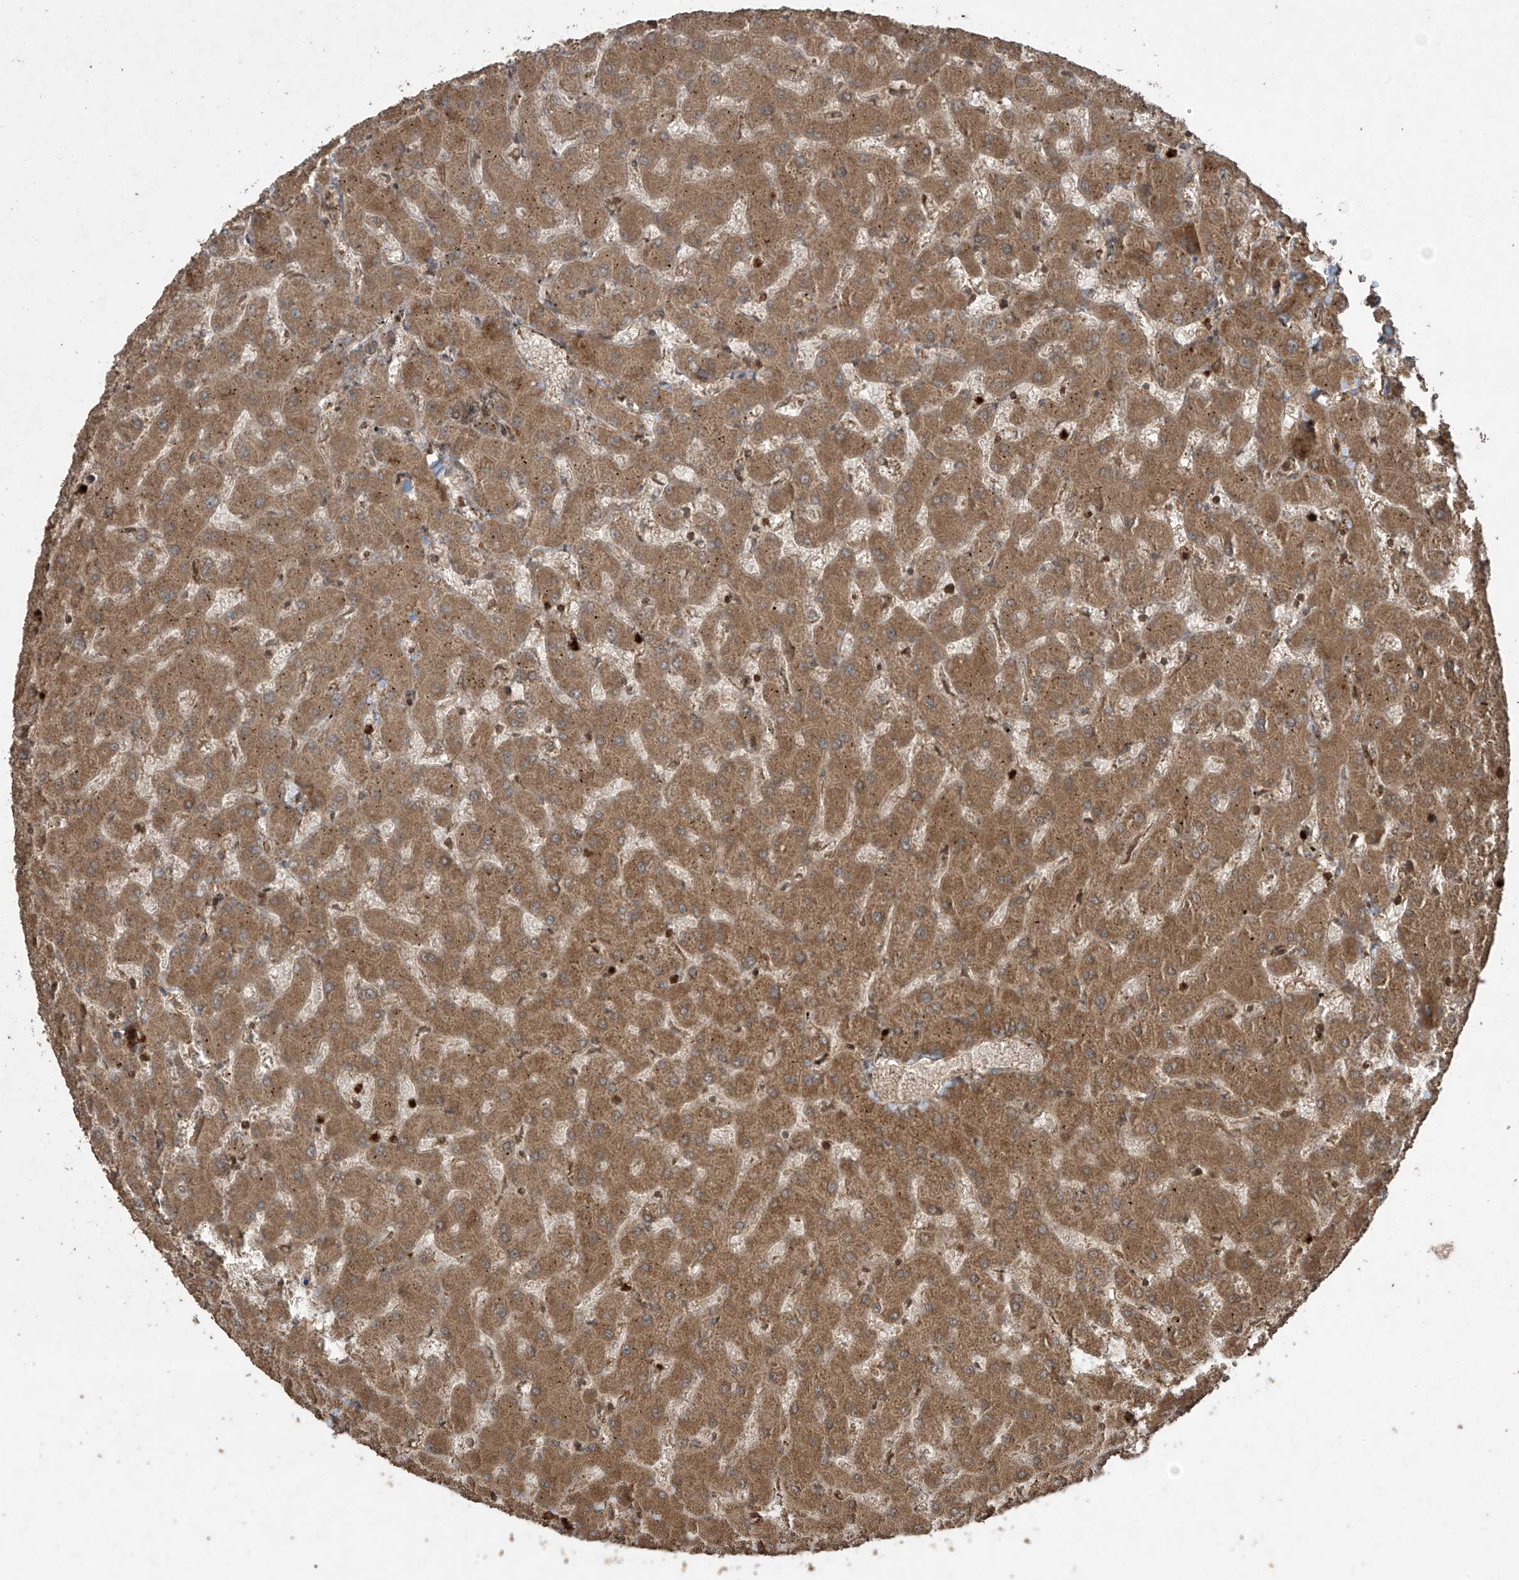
{"staining": {"intensity": "moderate", "quantity": ">75%", "location": "cytoplasmic/membranous"}, "tissue": "liver", "cell_type": "Cholangiocytes", "image_type": "normal", "snomed": [{"axis": "morphology", "description": "Normal tissue, NOS"}, {"axis": "topography", "description": "Liver"}], "caption": "A medium amount of moderate cytoplasmic/membranous positivity is present in about >75% of cholangiocytes in unremarkable liver.", "gene": "PGPEP1", "patient": {"sex": "female", "age": 63}}